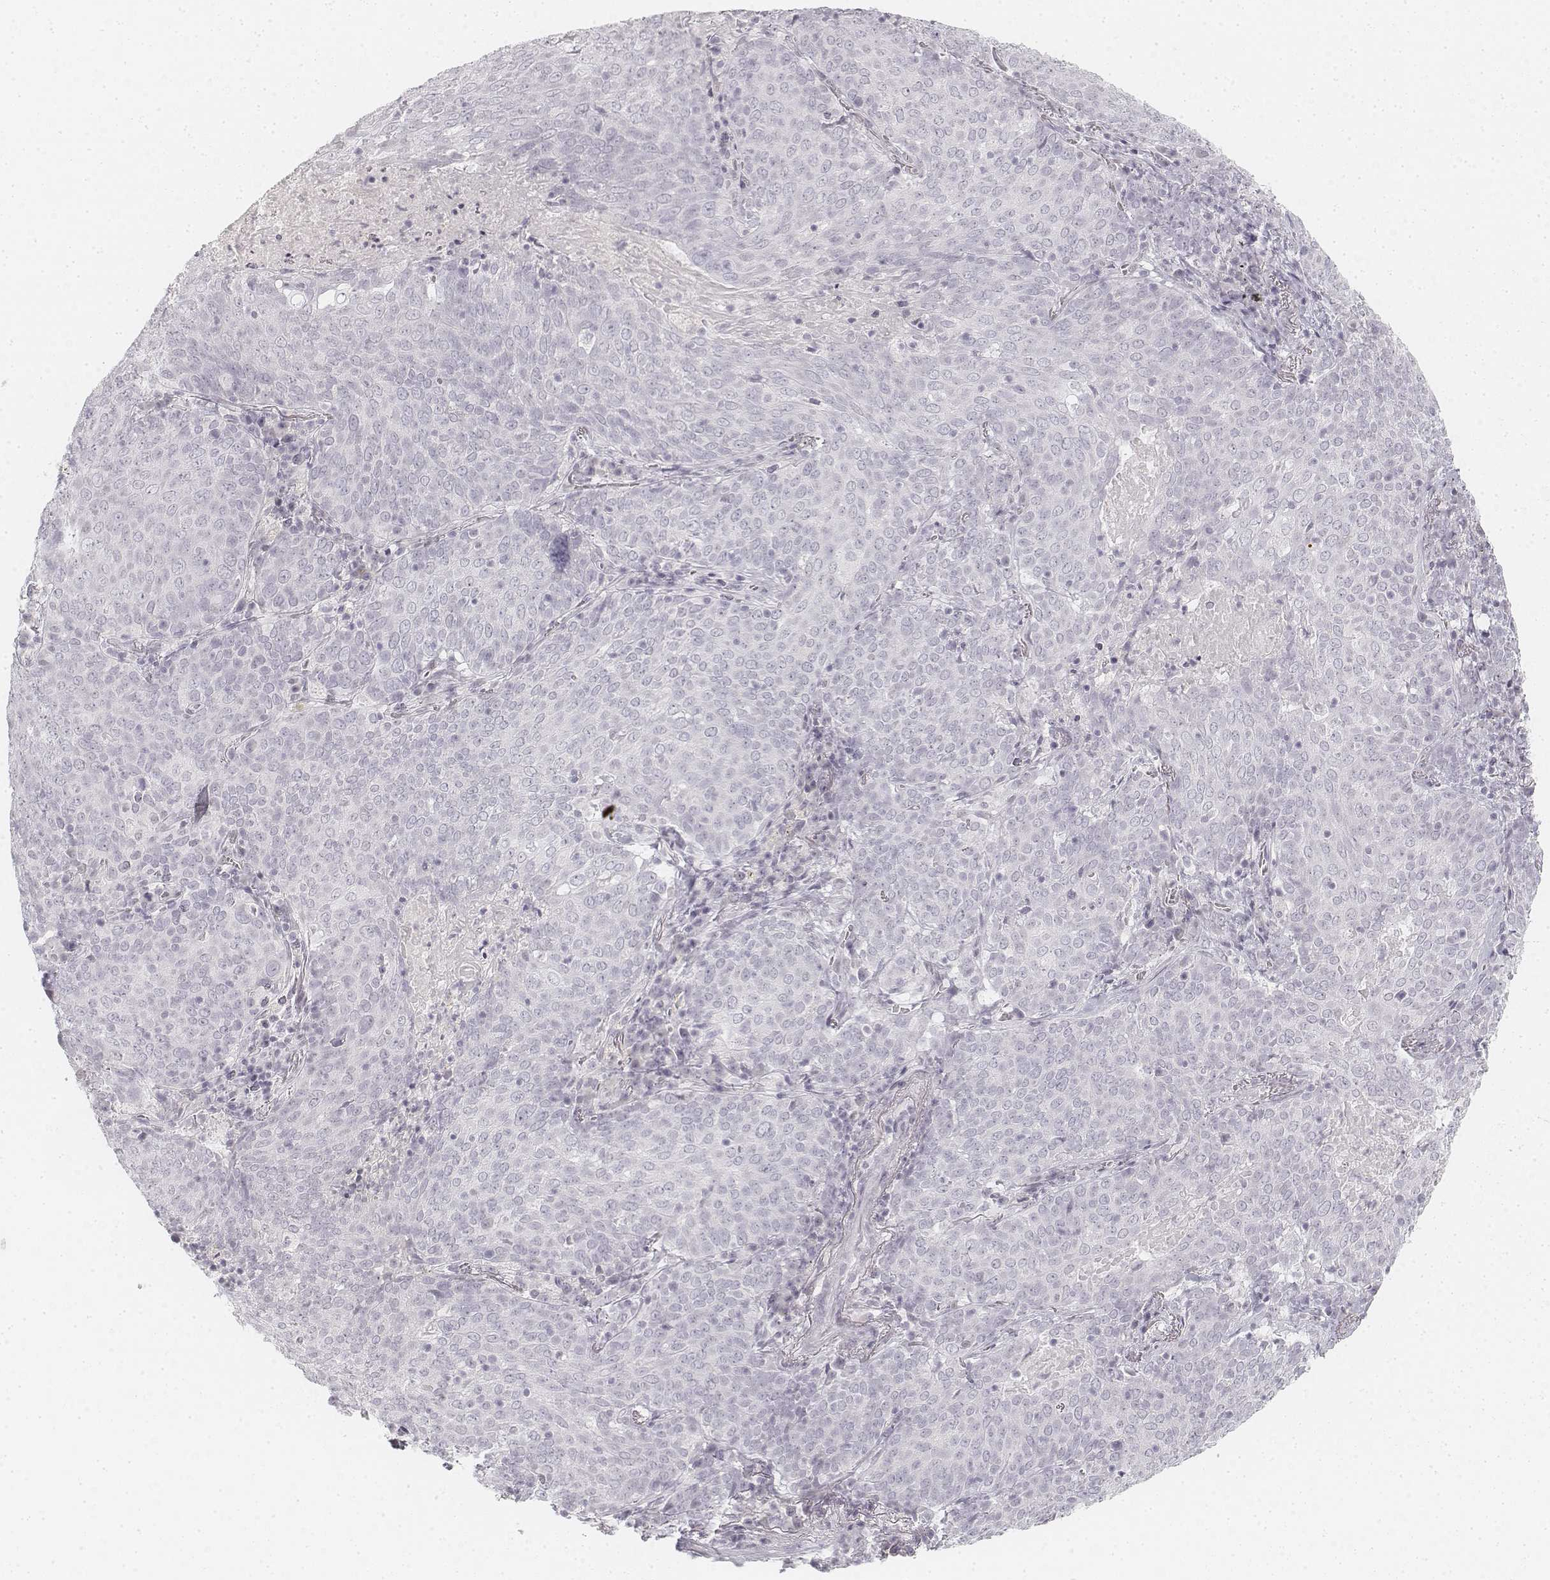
{"staining": {"intensity": "negative", "quantity": "none", "location": "none"}, "tissue": "lung cancer", "cell_type": "Tumor cells", "image_type": "cancer", "snomed": [{"axis": "morphology", "description": "Squamous cell carcinoma, NOS"}, {"axis": "topography", "description": "Lung"}], "caption": "DAB immunohistochemical staining of human squamous cell carcinoma (lung) exhibits no significant positivity in tumor cells. Brightfield microscopy of immunohistochemistry (IHC) stained with DAB (3,3'-diaminobenzidine) (brown) and hematoxylin (blue), captured at high magnification.", "gene": "KRTAP2-1", "patient": {"sex": "male", "age": 82}}